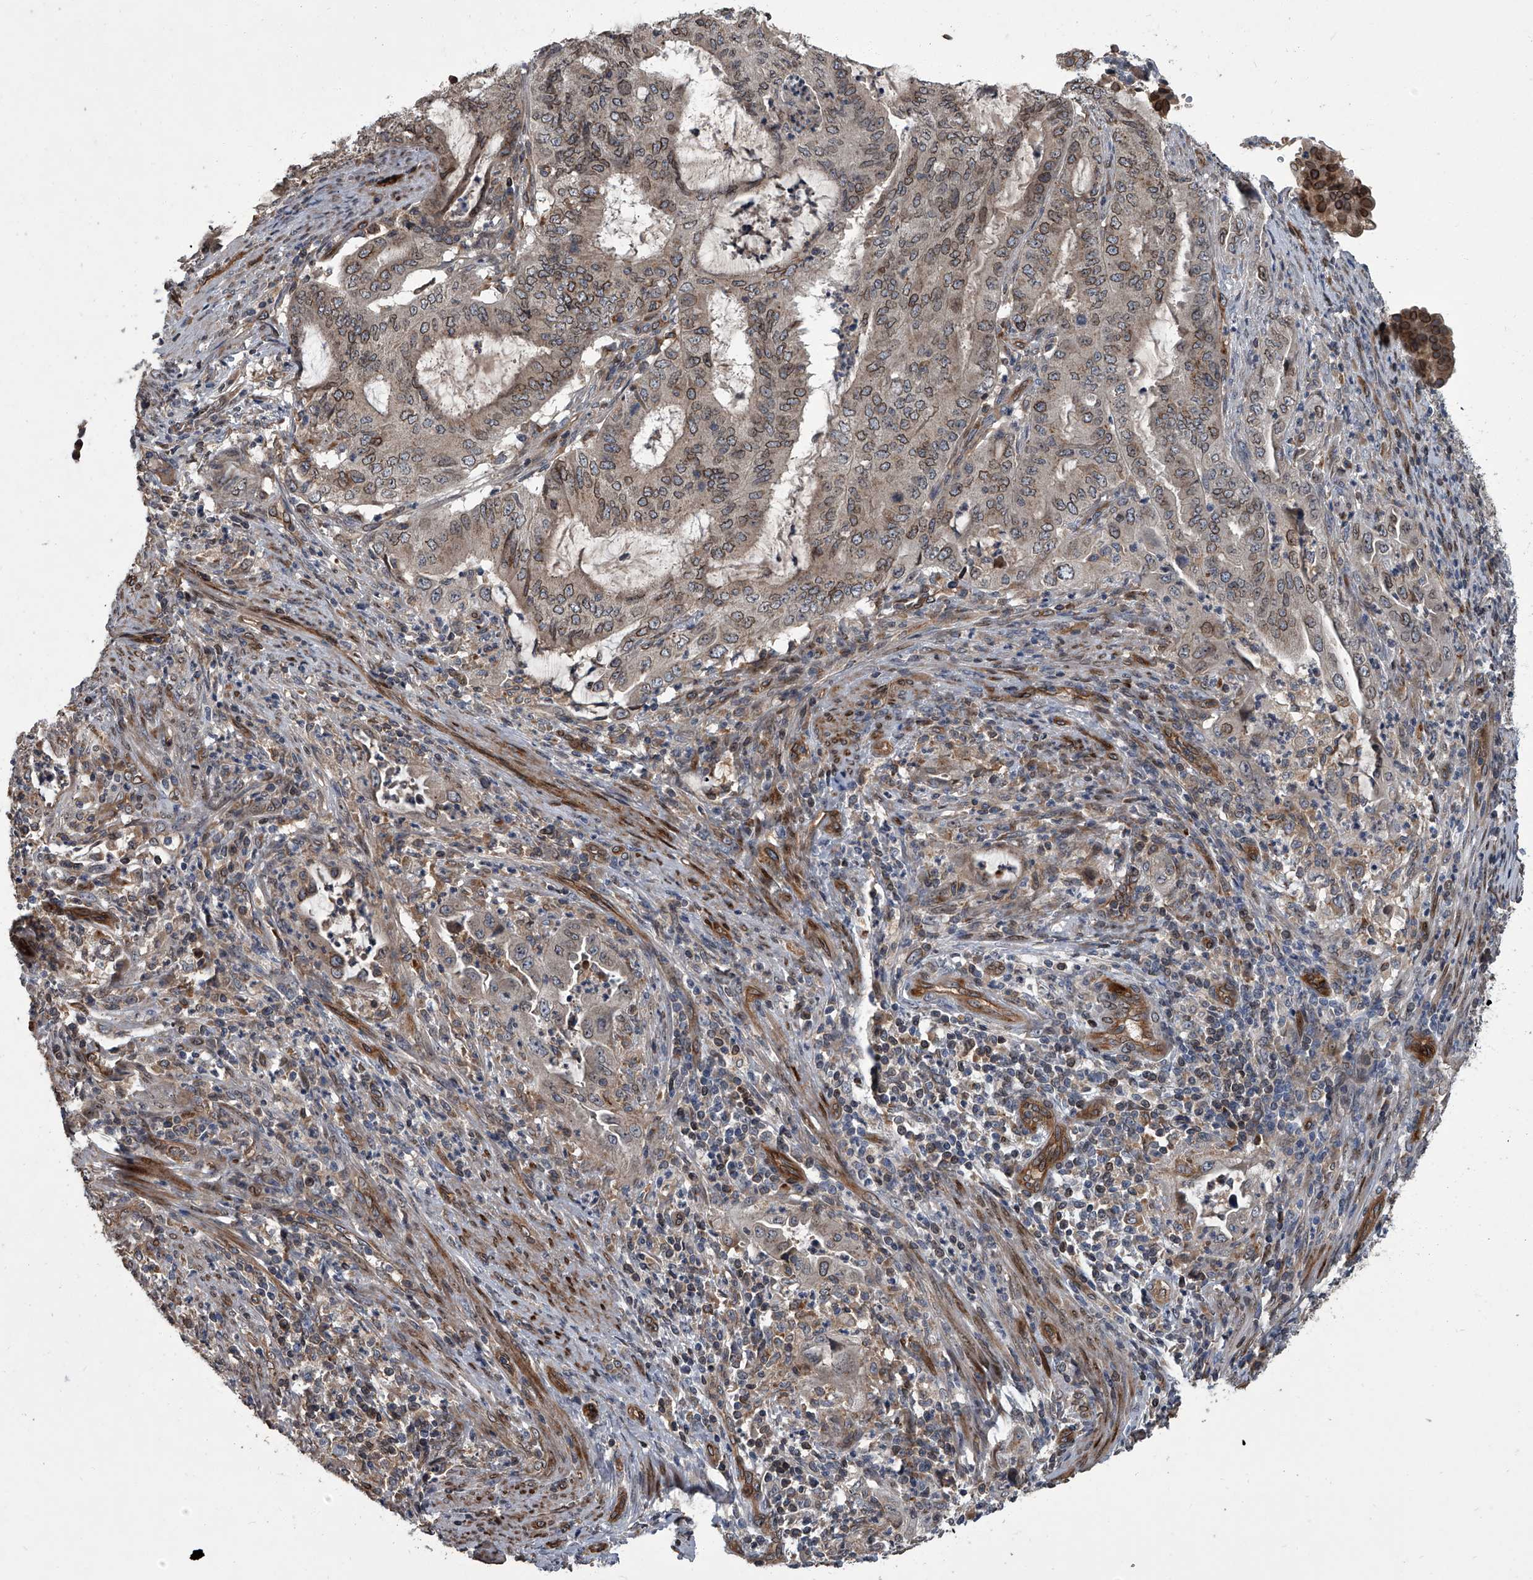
{"staining": {"intensity": "moderate", "quantity": "25%-75%", "location": "cytoplasmic/membranous,nuclear"}, "tissue": "endometrial cancer", "cell_type": "Tumor cells", "image_type": "cancer", "snomed": [{"axis": "morphology", "description": "Adenocarcinoma, NOS"}, {"axis": "topography", "description": "Endometrium"}], "caption": "This histopathology image demonstrates immunohistochemistry staining of endometrial cancer (adenocarcinoma), with medium moderate cytoplasmic/membranous and nuclear expression in approximately 25%-75% of tumor cells.", "gene": "LRRC8C", "patient": {"sex": "female", "age": 51}}